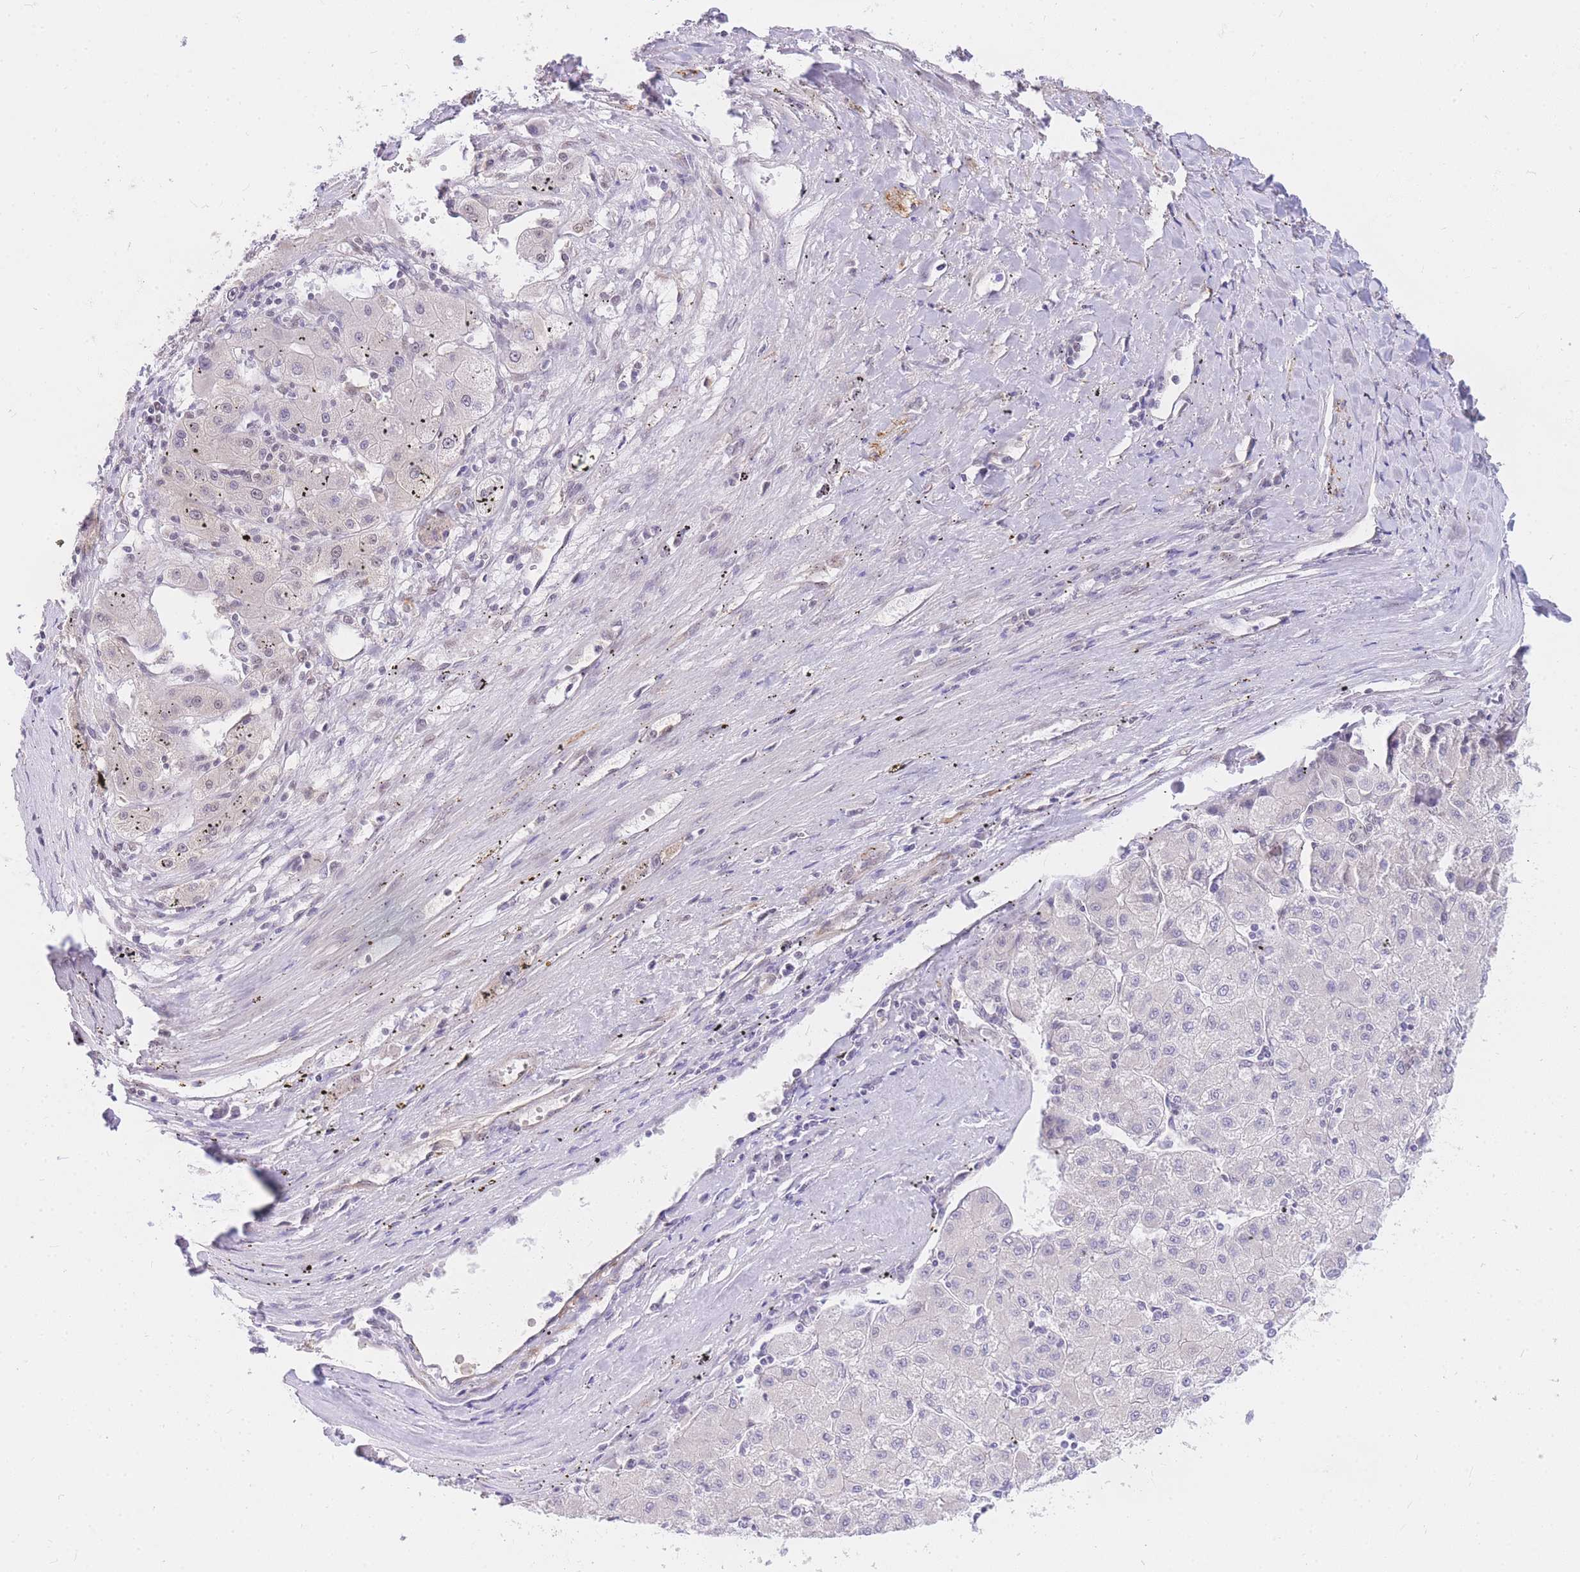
{"staining": {"intensity": "negative", "quantity": "none", "location": "none"}, "tissue": "liver cancer", "cell_type": "Tumor cells", "image_type": "cancer", "snomed": [{"axis": "morphology", "description": "Carcinoma, Hepatocellular, NOS"}, {"axis": "topography", "description": "Liver"}], "caption": "Photomicrograph shows no protein expression in tumor cells of liver cancer tissue.", "gene": "S100PBP", "patient": {"sex": "male", "age": 72}}